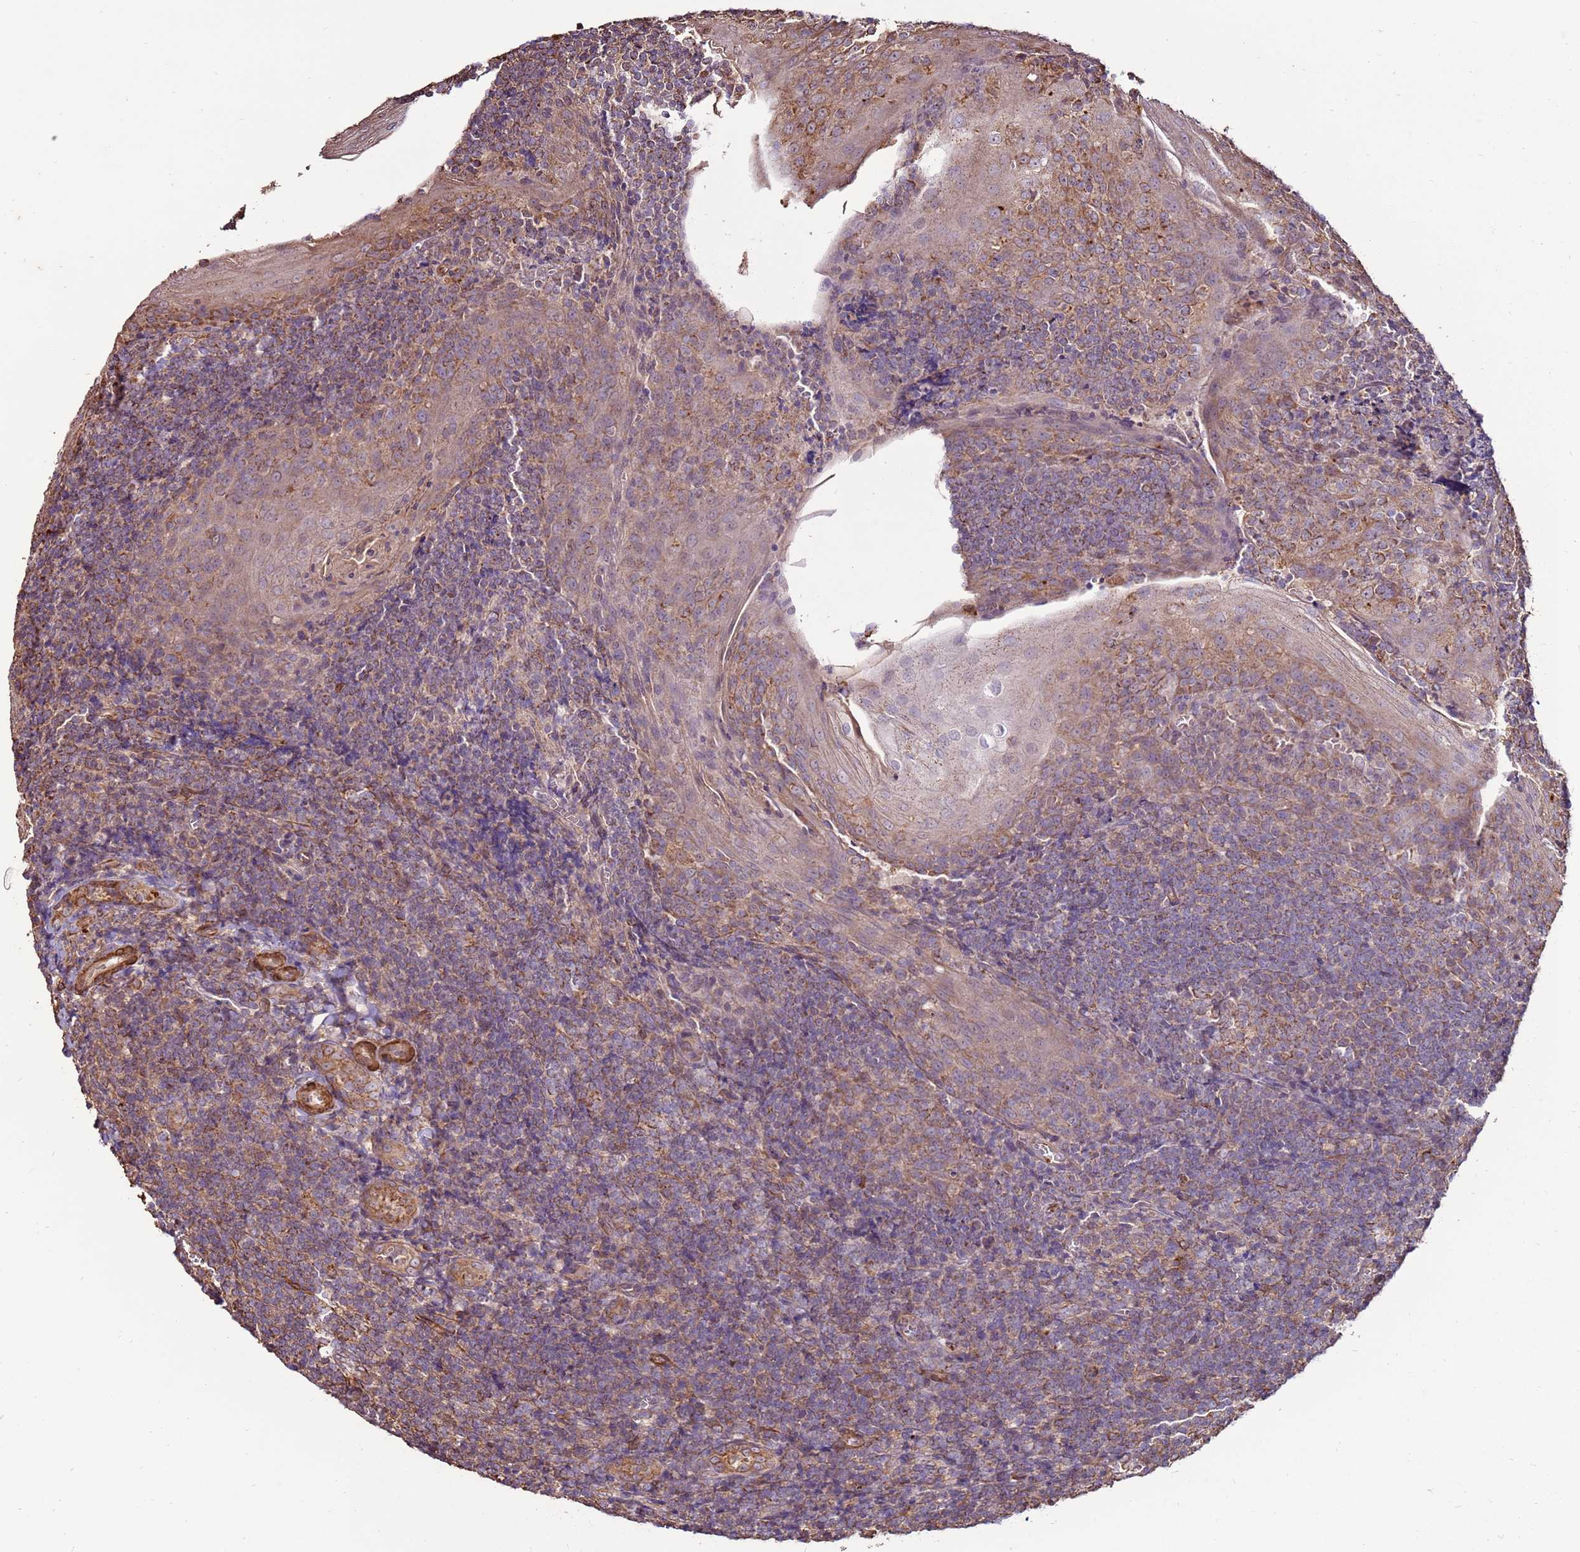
{"staining": {"intensity": "strong", "quantity": "25%-75%", "location": "cytoplasmic/membranous"}, "tissue": "tonsil", "cell_type": "Germinal center cells", "image_type": "normal", "snomed": [{"axis": "morphology", "description": "Normal tissue, NOS"}, {"axis": "topography", "description": "Tonsil"}], "caption": "Immunohistochemistry histopathology image of normal tonsil: tonsil stained using immunohistochemistry reveals high levels of strong protein expression localized specifically in the cytoplasmic/membranous of germinal center cells, appearing as a cytoplasmic/membranous brown color.", "gene": "DDX59", "patient": {"sex": "male", "age": 27}}